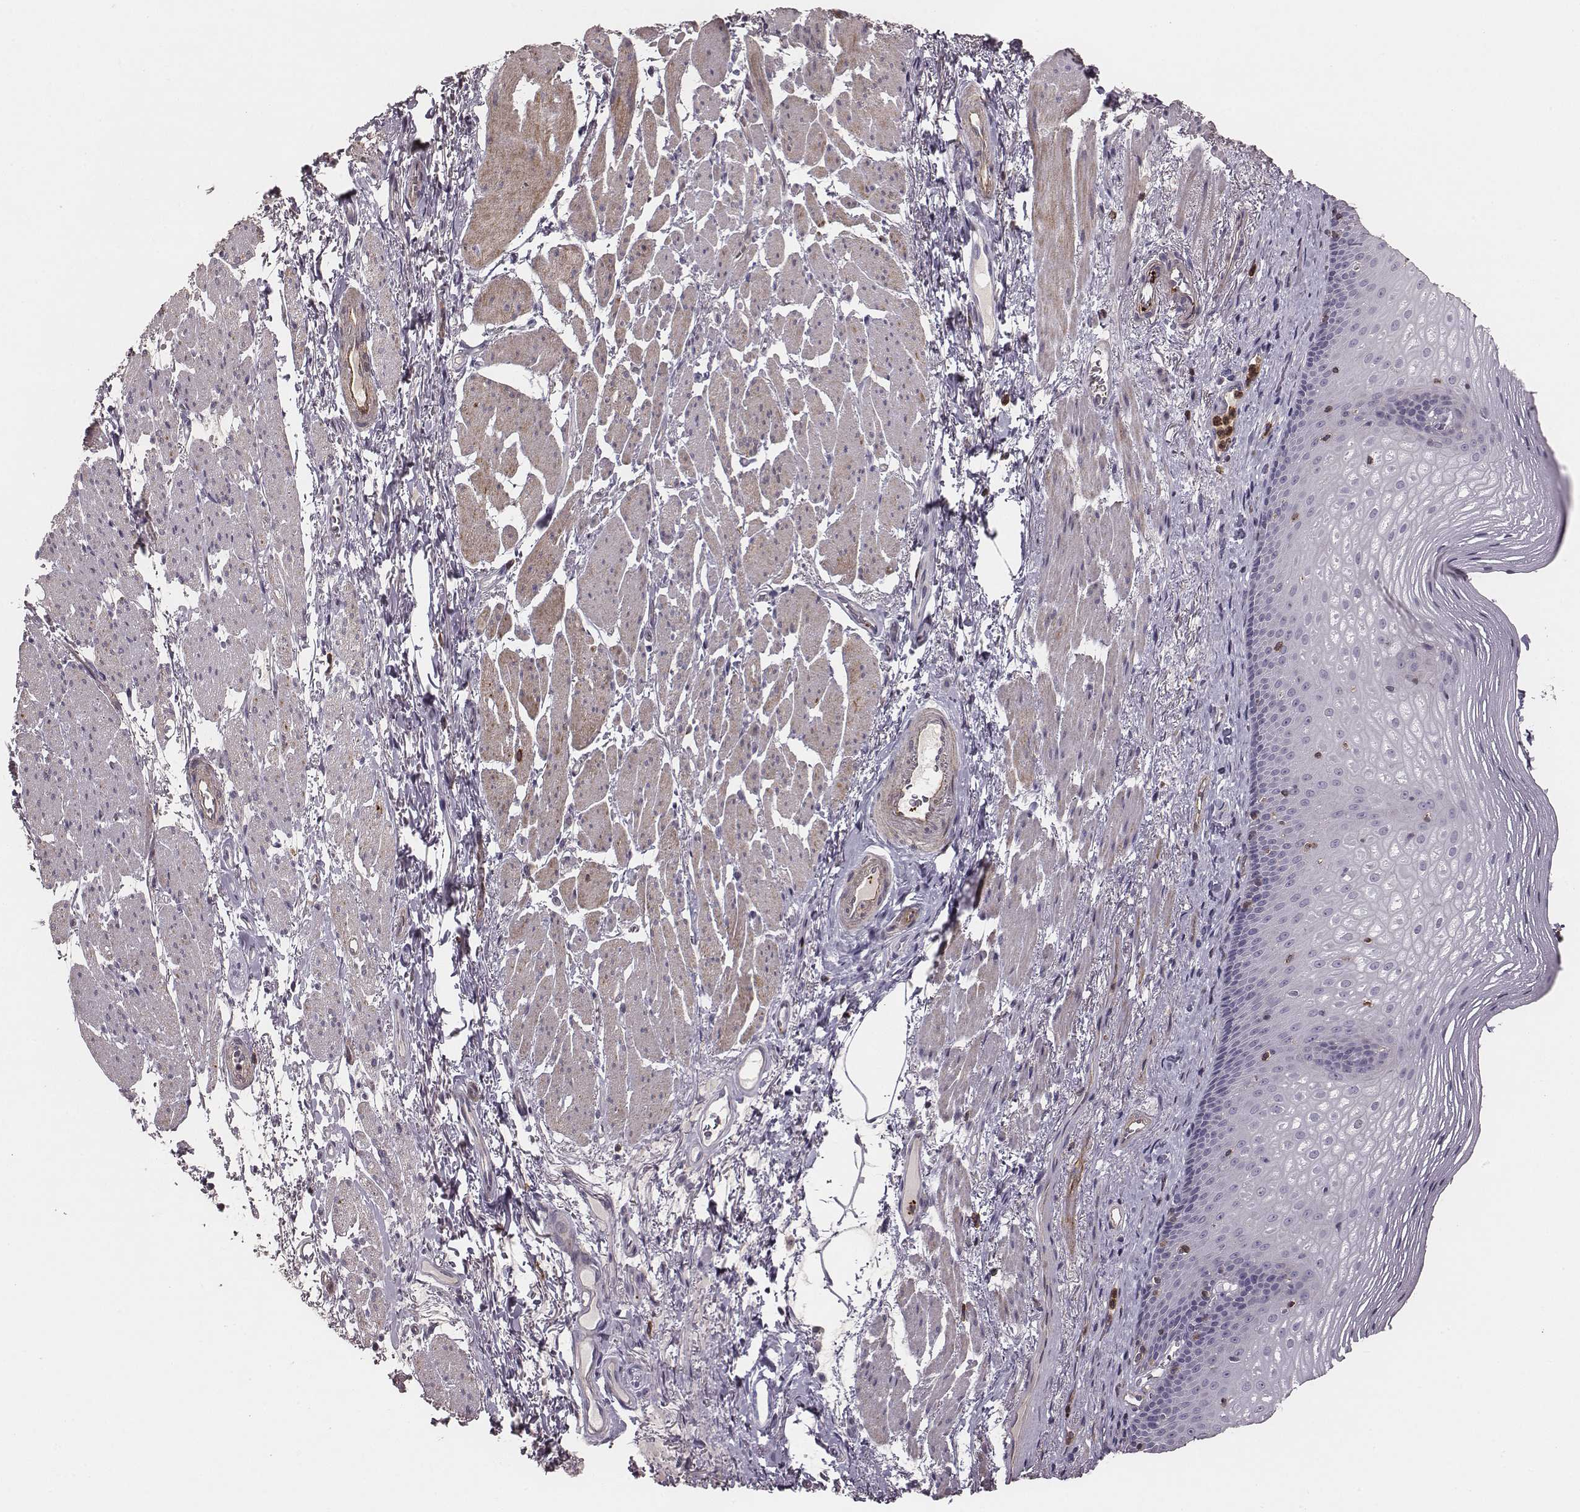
{"staining": {"intensity": "negative", "quantity": "none", "location": "none"}, "tissue": "esophagus", "cell_type": "Squamous epithelial cells", "image_type": "normal", "snomed": [{"axis": "morphology", "description": "Normal tissue, NOS"}, {"axis": "topography", "description": "Esophagus"}], "caption": "IHC histopathology image of unremarkable esophagus: human esophagus stained with DAB (3,3'-diaminobenzidine) reveals no significant protein expression in squamous epithelial cells. (Immunohistochemistry, brightfield microscopy, high magnification).", "gene": "ZYX", "patient": {"sex": "male", "age": 76}}